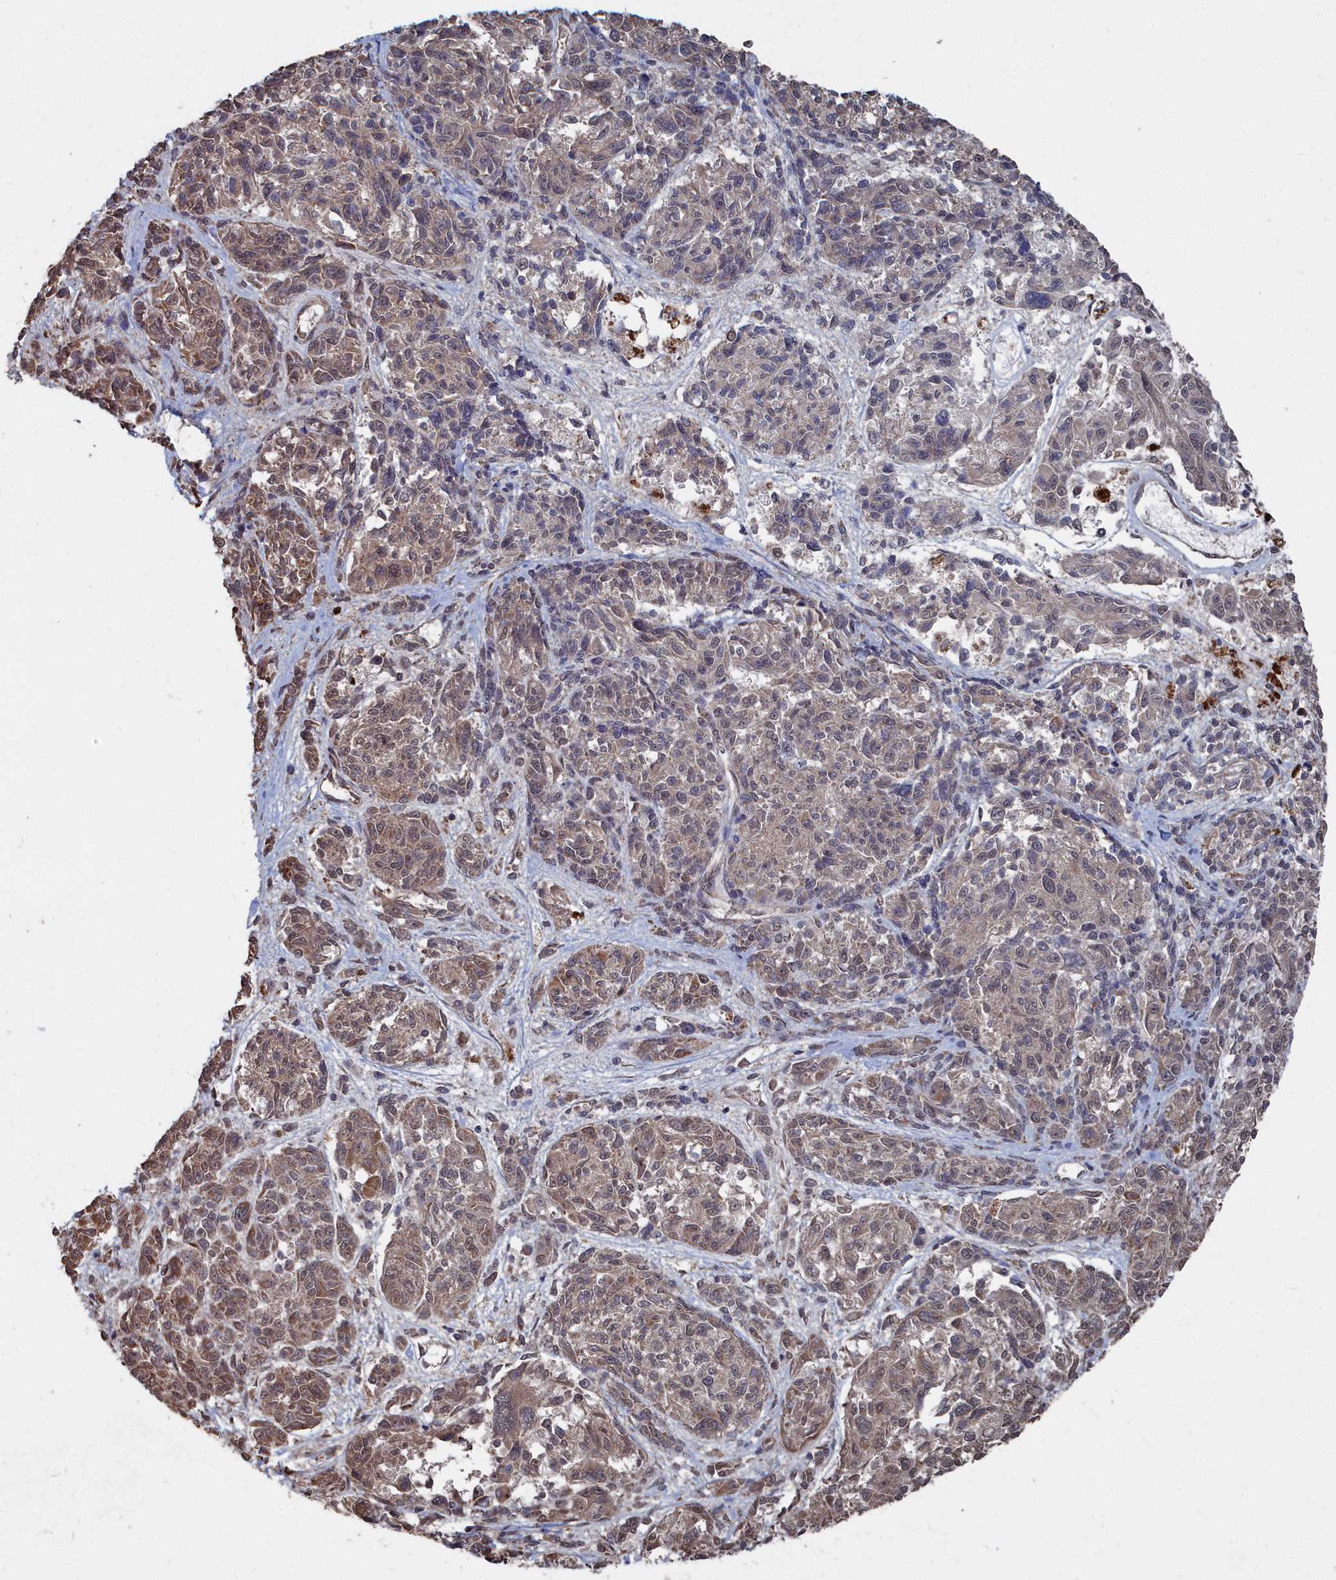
{"staining": {"intensity": "moderate", "quantity": ">75%", "location": "cytoplasmic/membranous,nuclear"}, "tissue": "melanoma", "cell_type": "Tumor cells", "image_type": "cancer", "snomed": [{"axis": "morphology", "description": "Malignant melanoma, NOS"}, {"axis": "topography", "description": "Skin"}], "caption": "Tumor cells show medium levels of moderate cytoplasmic/membranous and nuclear positivity in about >75% of cells in melanoma.", "gene": "CCNP", "patient": {"sex": "male", "age": 53}}